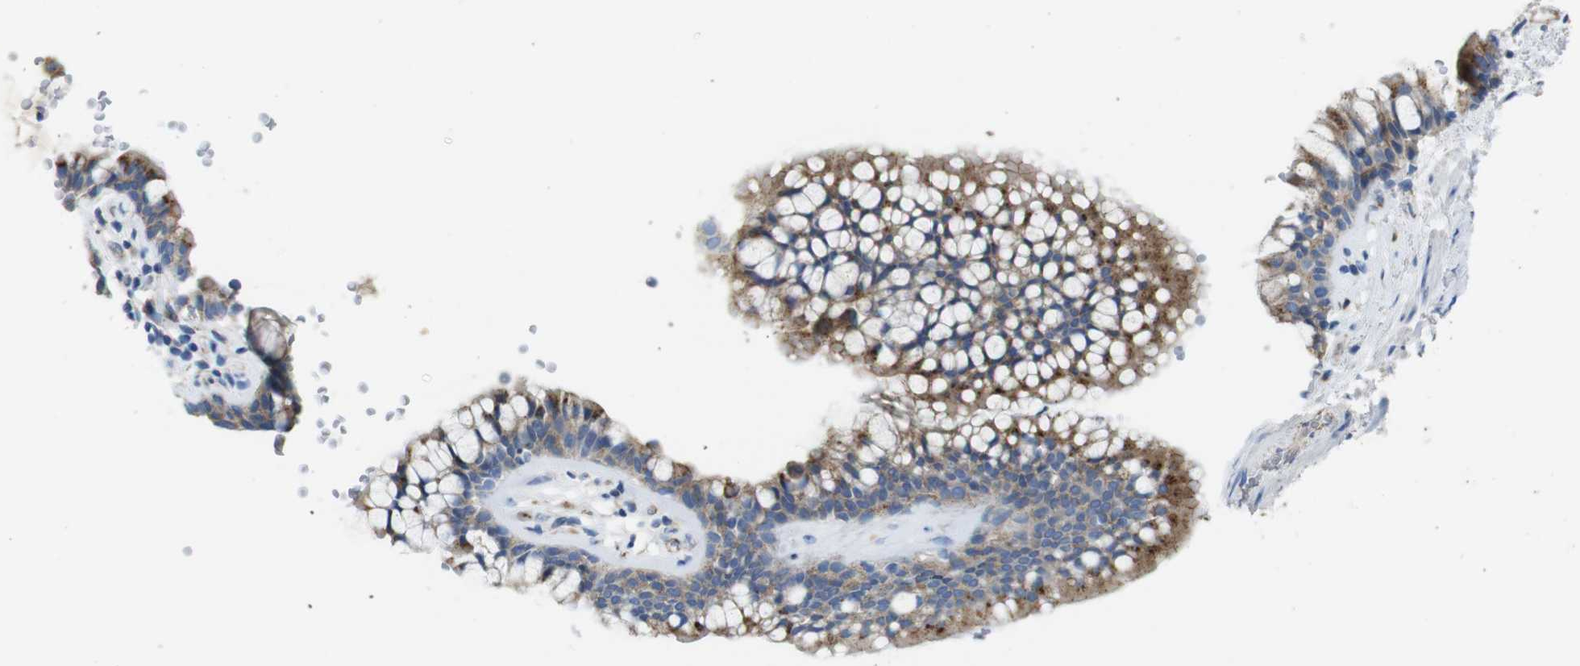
{"staining": {"intensity": "weak", "quantity": ">75%", "location": "cytoplasmic/membranous"}, "tissue": "bronchus", "cell_type": "Respiratory epithelial cells", "image_type": "normal", "snomed": [{"axis": "morphology", "description": "Normal tissue, NOS"}, {"axis": "topography", "description": "Cartilage tissue"}, {"axis": "topography", "description": "Bronchus"}], "caption": "IHC of unremarkable bronchus demonstrates low levels of weak cytoplasmic/membranous positivity in about >75% of respiratory epithelial cells. (brown staining indicates protein expression, while blue staining denotes nuclei).", "gene": "NHLRC3", "patient": {"sex": "female", "age": 53}}